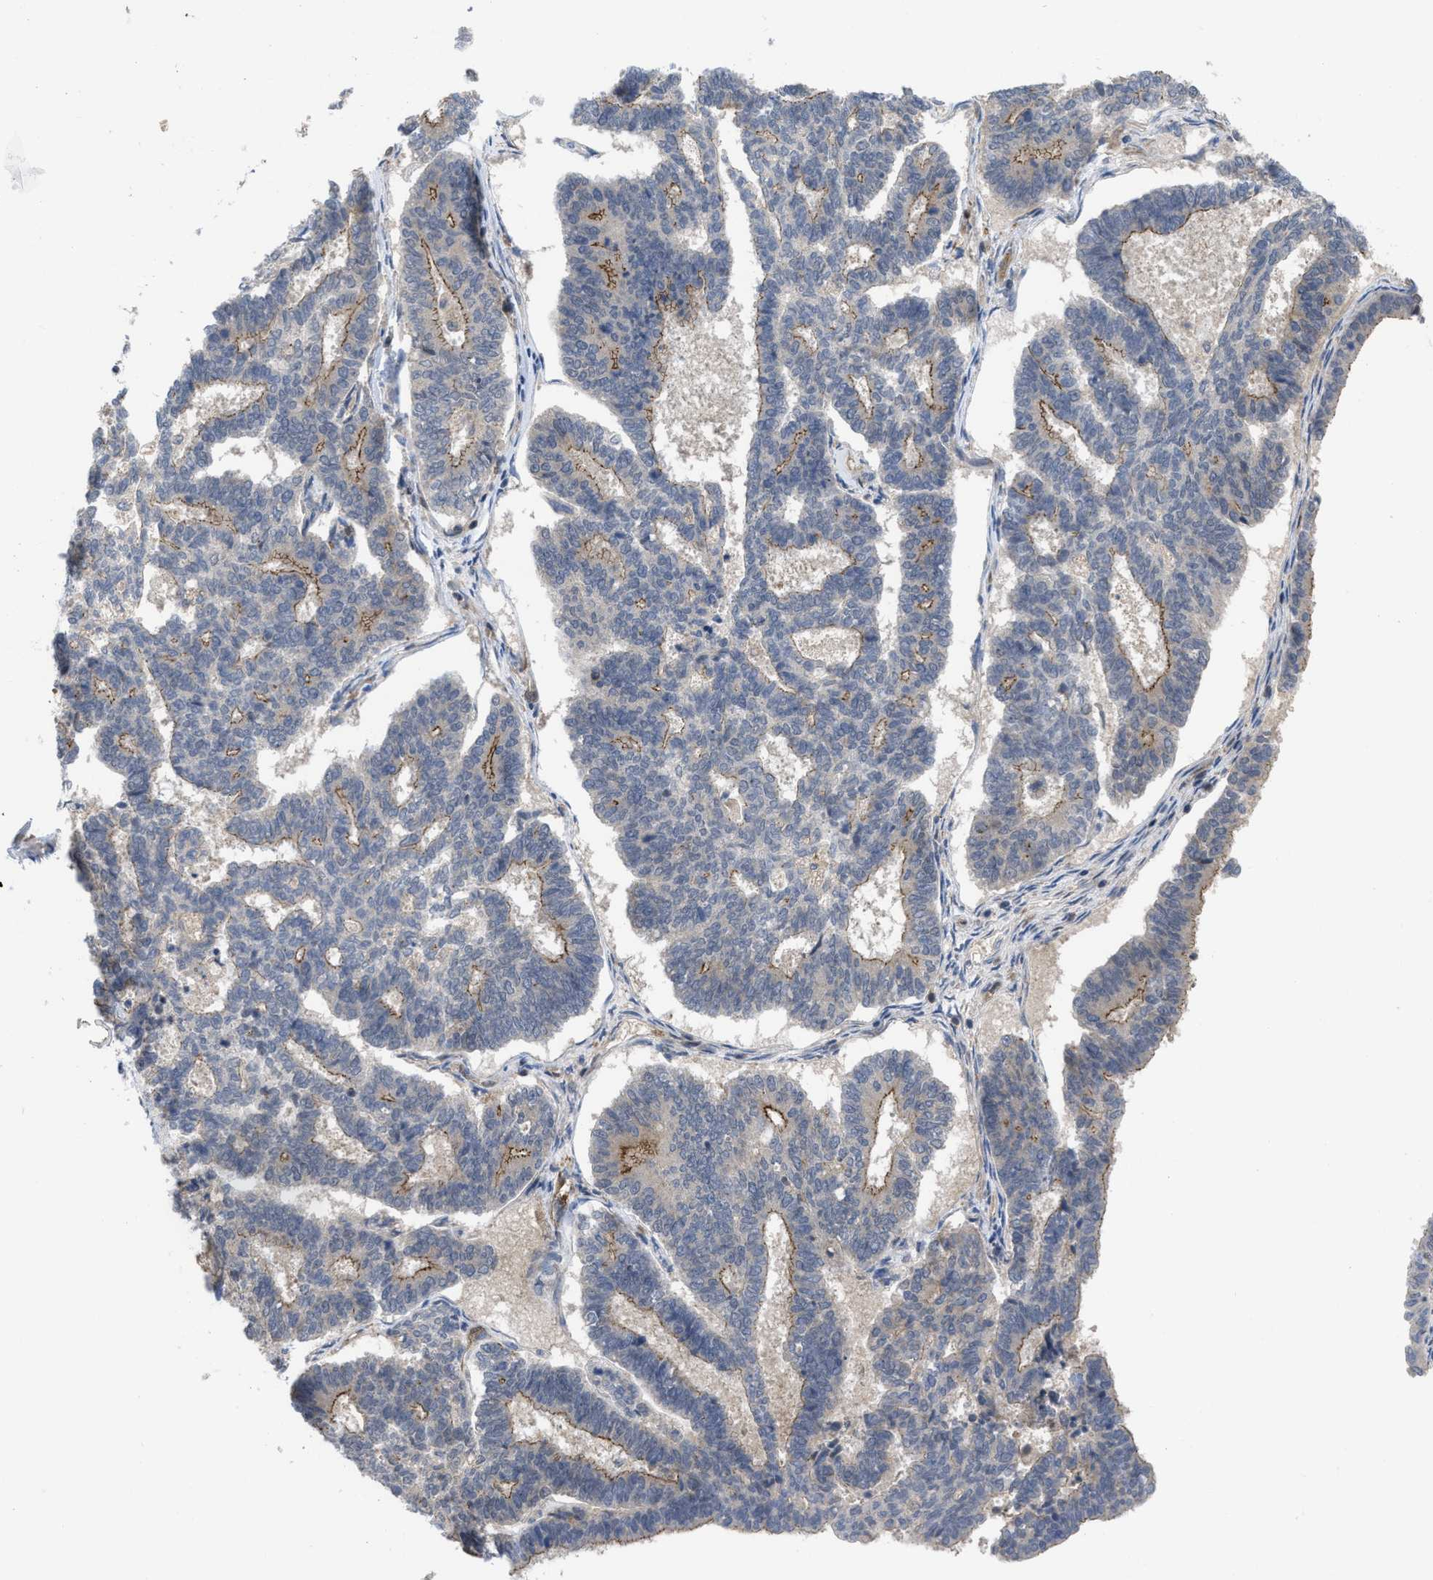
{"staining": {"intensity": "moderate", "quantity": "25%-75%", "location": "cytoplasmic/membranous"}, "tissue": "endometrial cancer", "cell_type": "Tumor cells", "image_type": "cancer", "snomed": [{"axis": "morphology", "description": "Adenocarcinoma, NOS"}, {"axis": "topography", "description": "Endometrium"}], "caption": "IHC staining of endometrial adenocarcinoma, which reveals medium levels of moderate cytoplasmic/membranous expression in about 25%-75% of tumor cells indicating moderate cytoplasmic/membranous protein staining. The staining was performed using DAB (brown) for protein detection and nuclei were counterstained in hematoxylin (blue).", "gene": "LDAF1", "patient": {"sex": "female", "age": 70}}